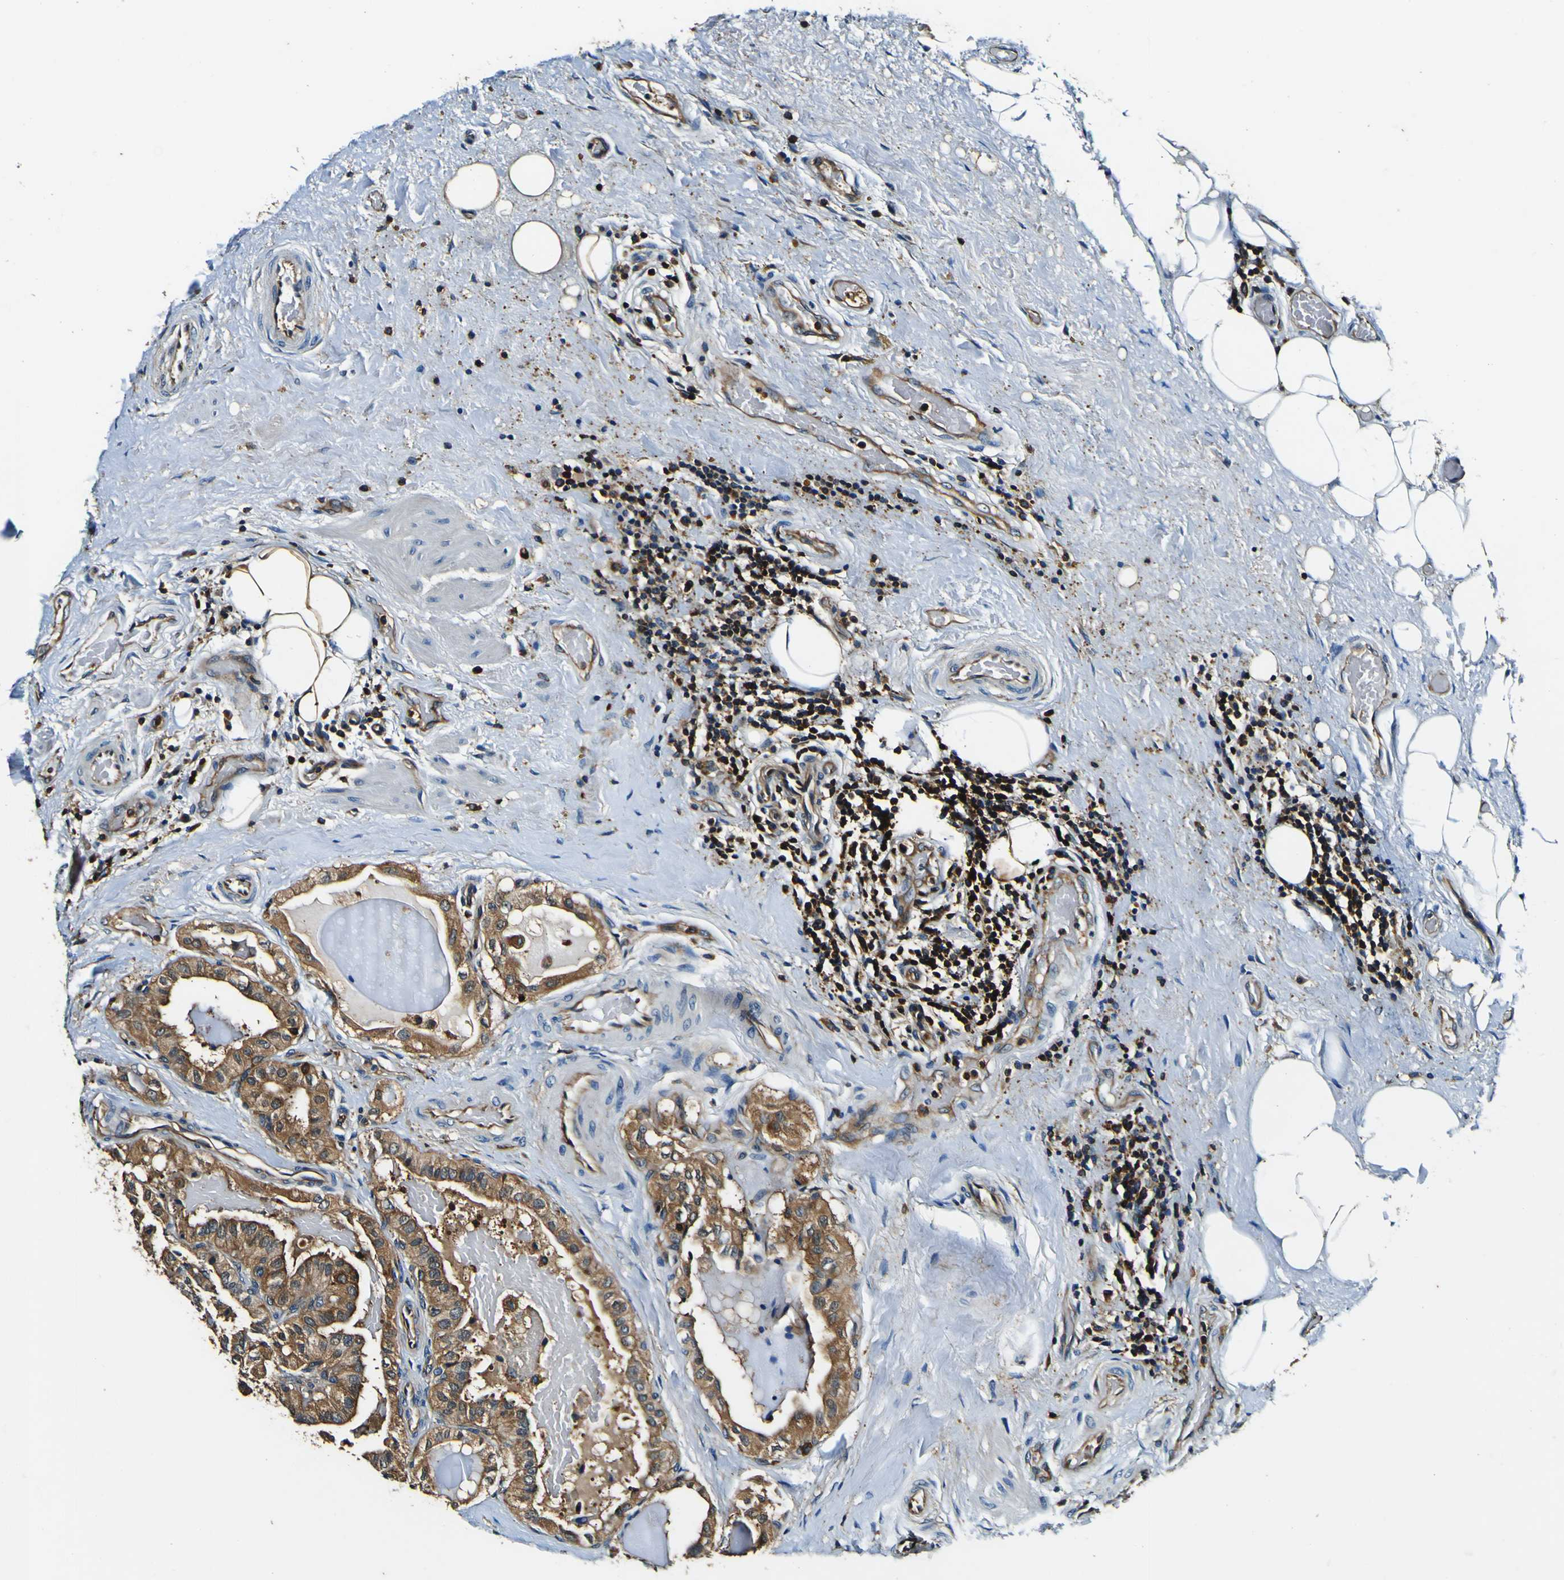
{"staining": {"intensity": "strong", "quantity": ">75%", "location": "cytoplasmic/membranous"}, "tissue": "thyroid cancer", "cell_type": "Tumor cells", "image_type": "cancer", "snomed": [{"axis": "morphology", "description": "Papillary adenocarcinoma, NOS"}, {"axis": "topography", "description": "Thyroid gland"}], "caption": "Papillary adenocarcinoma (thyroid) tissue displays strong cytoplasmic/membranous expression in approximately >75% of tumor cells", "gene": "RHOT2", "patient": {"sex": "male", "age": 77}}